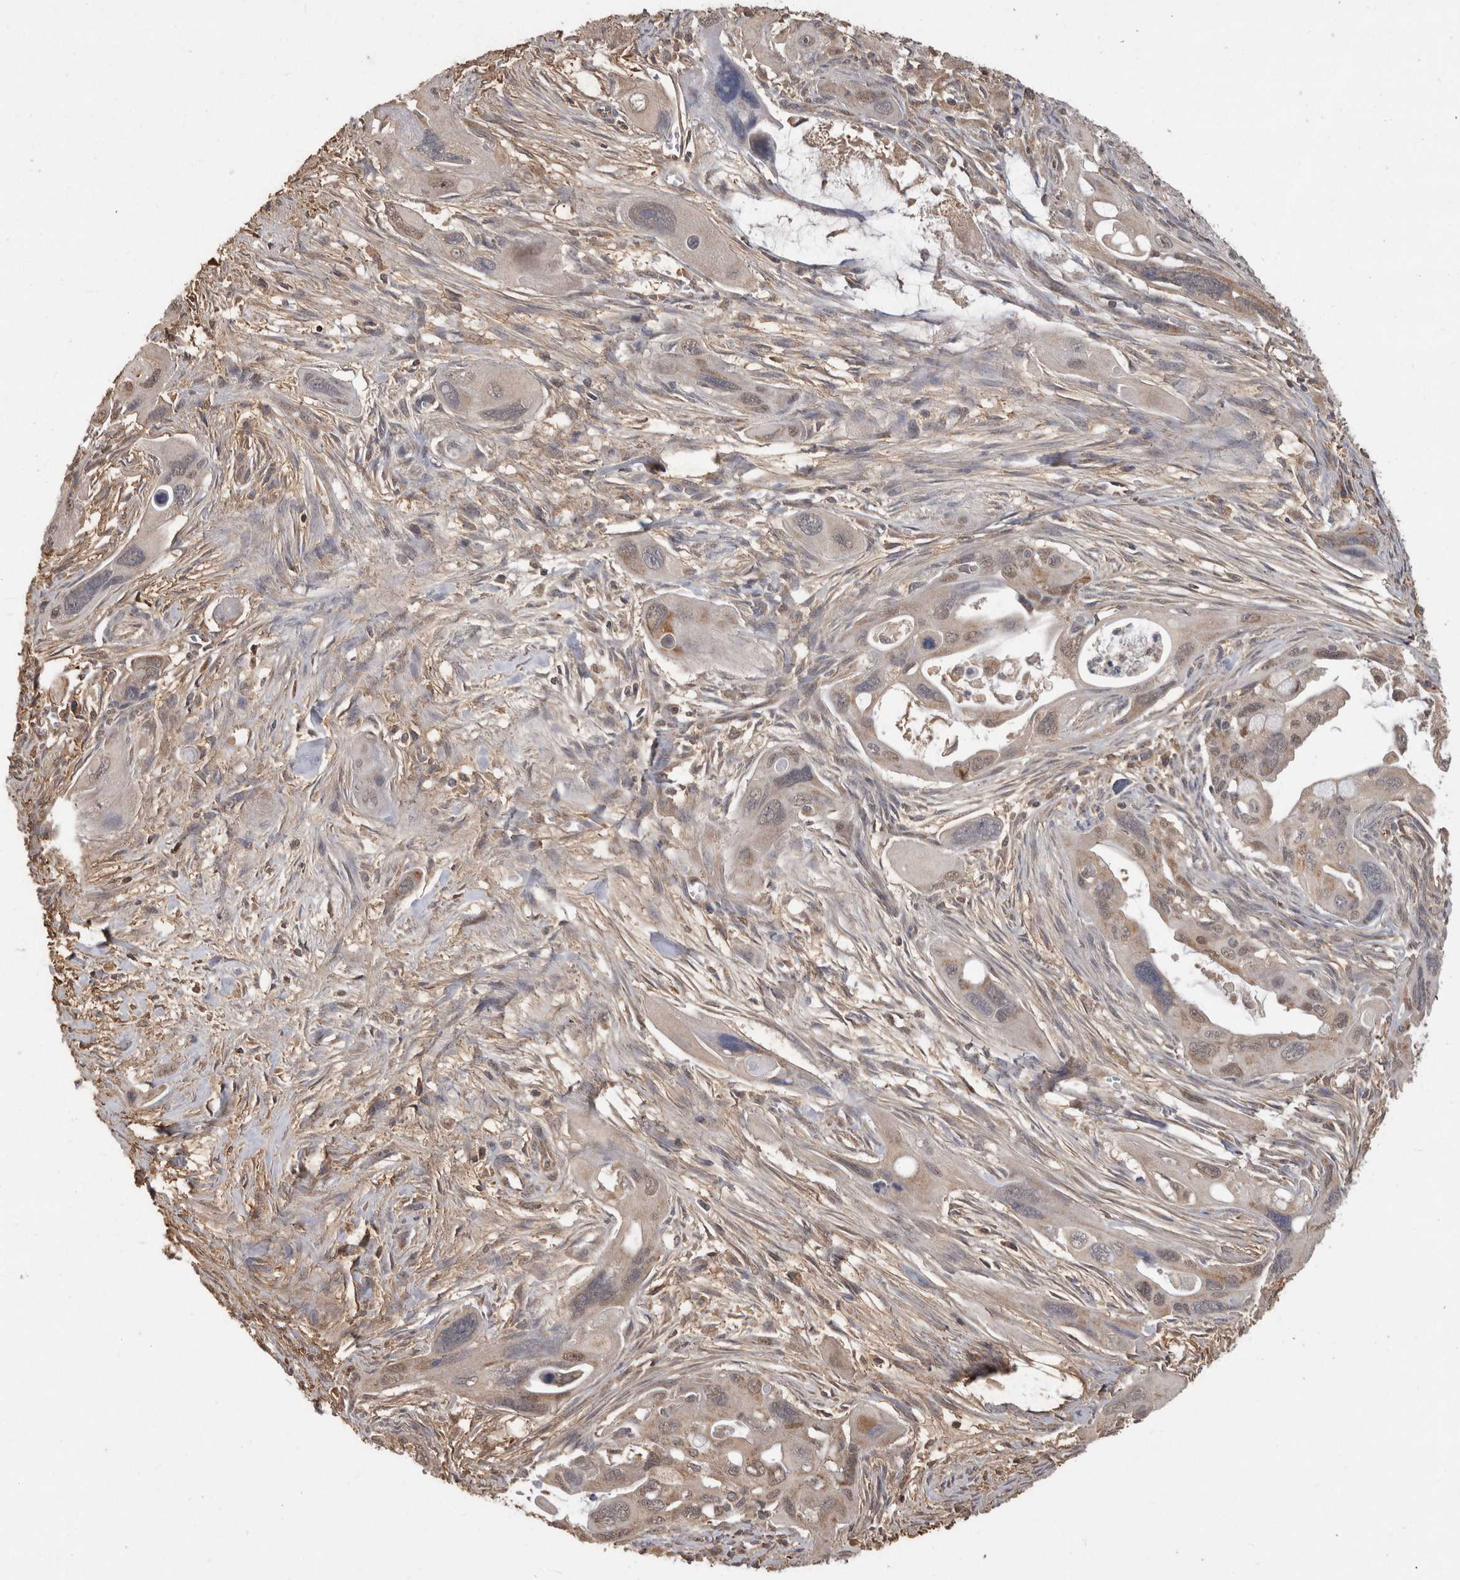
{"staining": {"intensity": "weak", "quantity": "25%-75%", "location": "cytoplasmic/membranous"}, "tissue": "pancreatic cancer", "cell_type": "Tumor cells", "image_type": "cancer", "snomed": [{"axis": "morphology", "description": "Adenocarcinoma, NOS"}, {"axis": "topography", "description": "Pancreas"}], "caption": "A brown stain shows weak cytoplasmic/membranous positivity of a protein in pancreatic cancer (adenocarcinoma) tumor cells.", "gene": "PREP", "patient": {"sex": "male", "age": 73}}